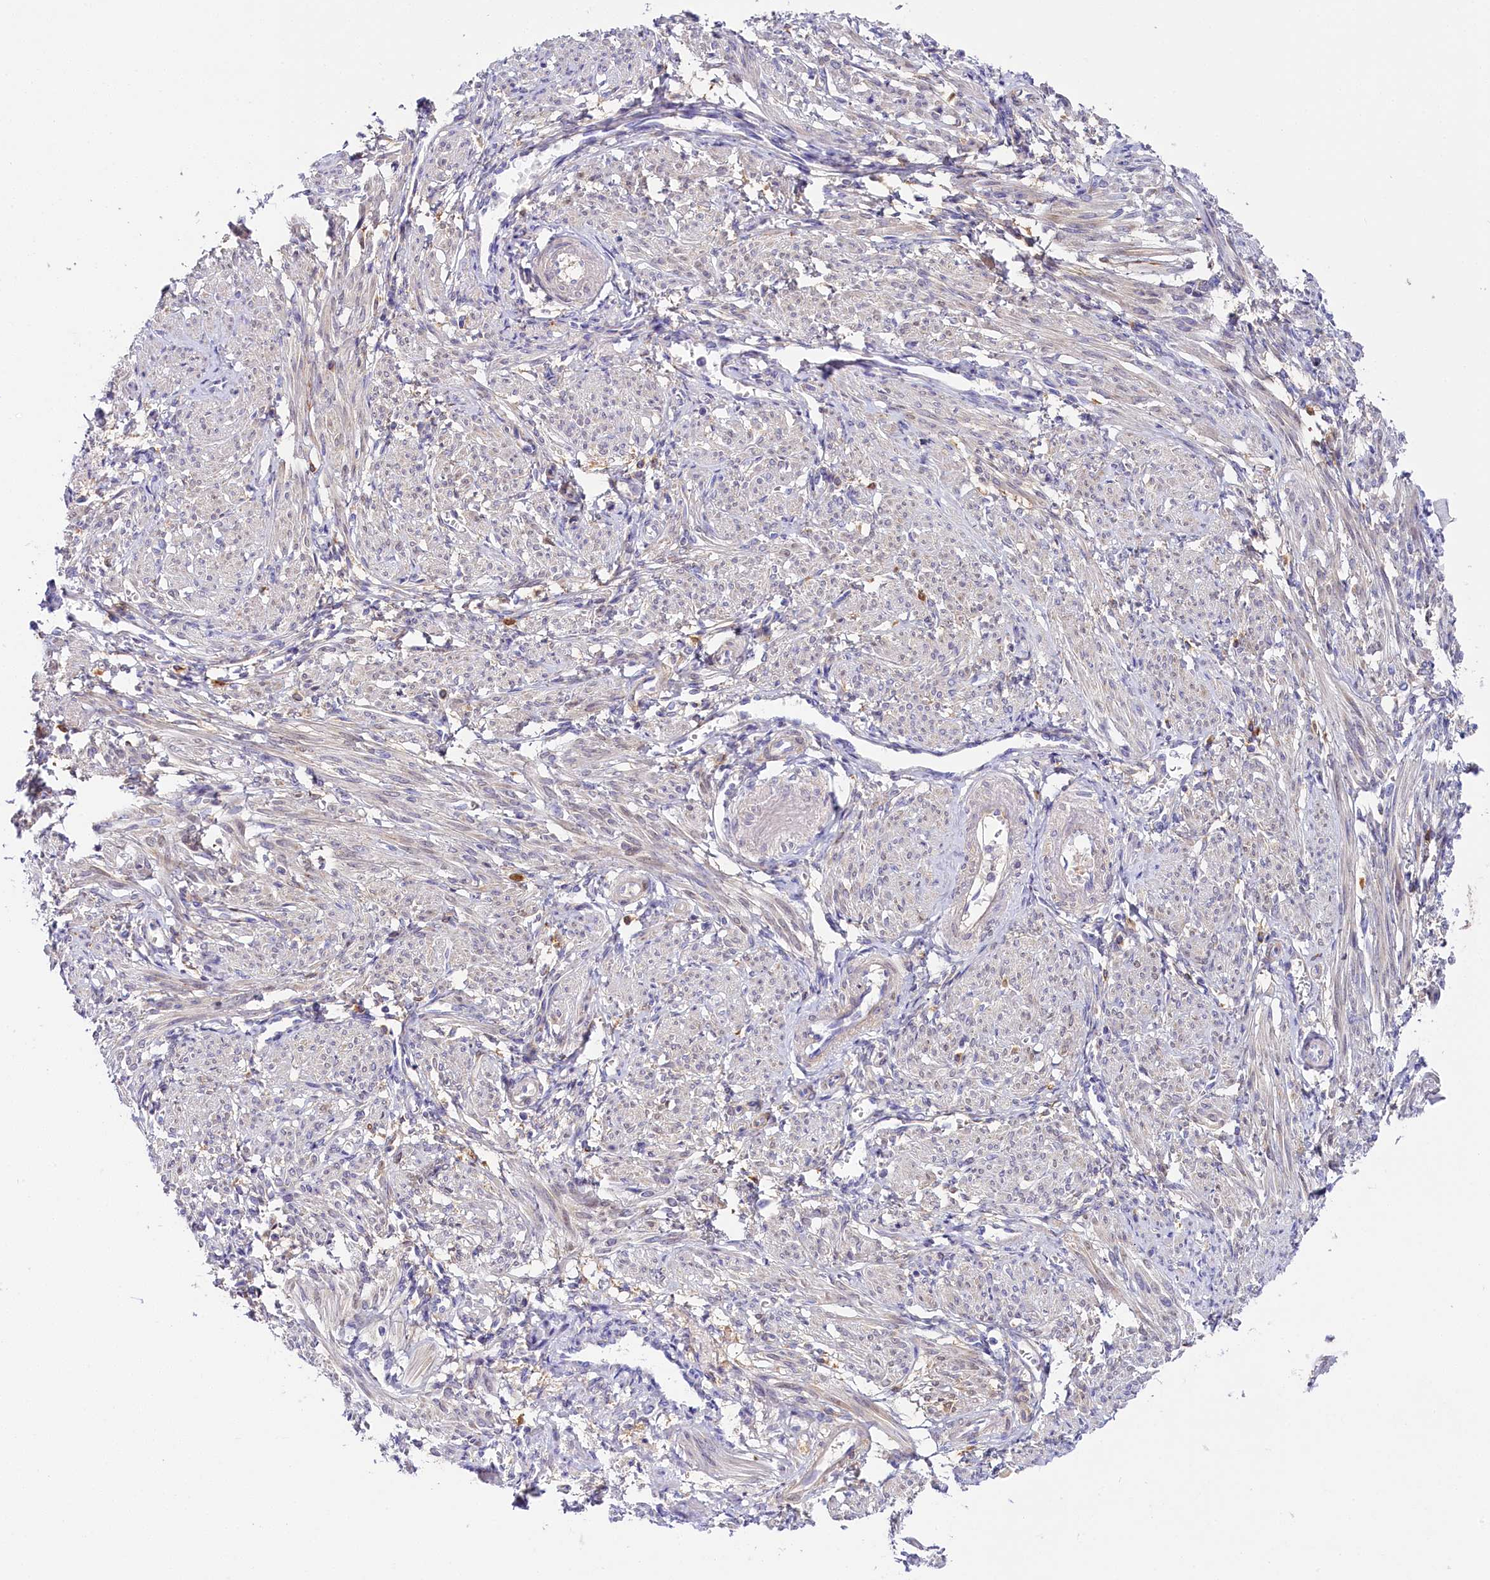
{"staining": {"intensity": "weak", "quantity": "25%-75%", "location": "cytoplasmic/membranous"}, "tissue": "smooth muscle", "cell_type": "Smooth muscle cells", "image_type": "normal", "snomed": [{"axis": "morphology", "description": "Normal tissue, NOS"}, {"axis": "topography", "description": "Smooth muscle"}], "caption": "Unremarkable smooth muscle displays weak cytoplasmic/membranous expression in approximately 25%-75% of smooth muscle cells Nuclei are stained in blue..", "gene": "KATNB1", "patient": {"sex": "female", "age": 39}}